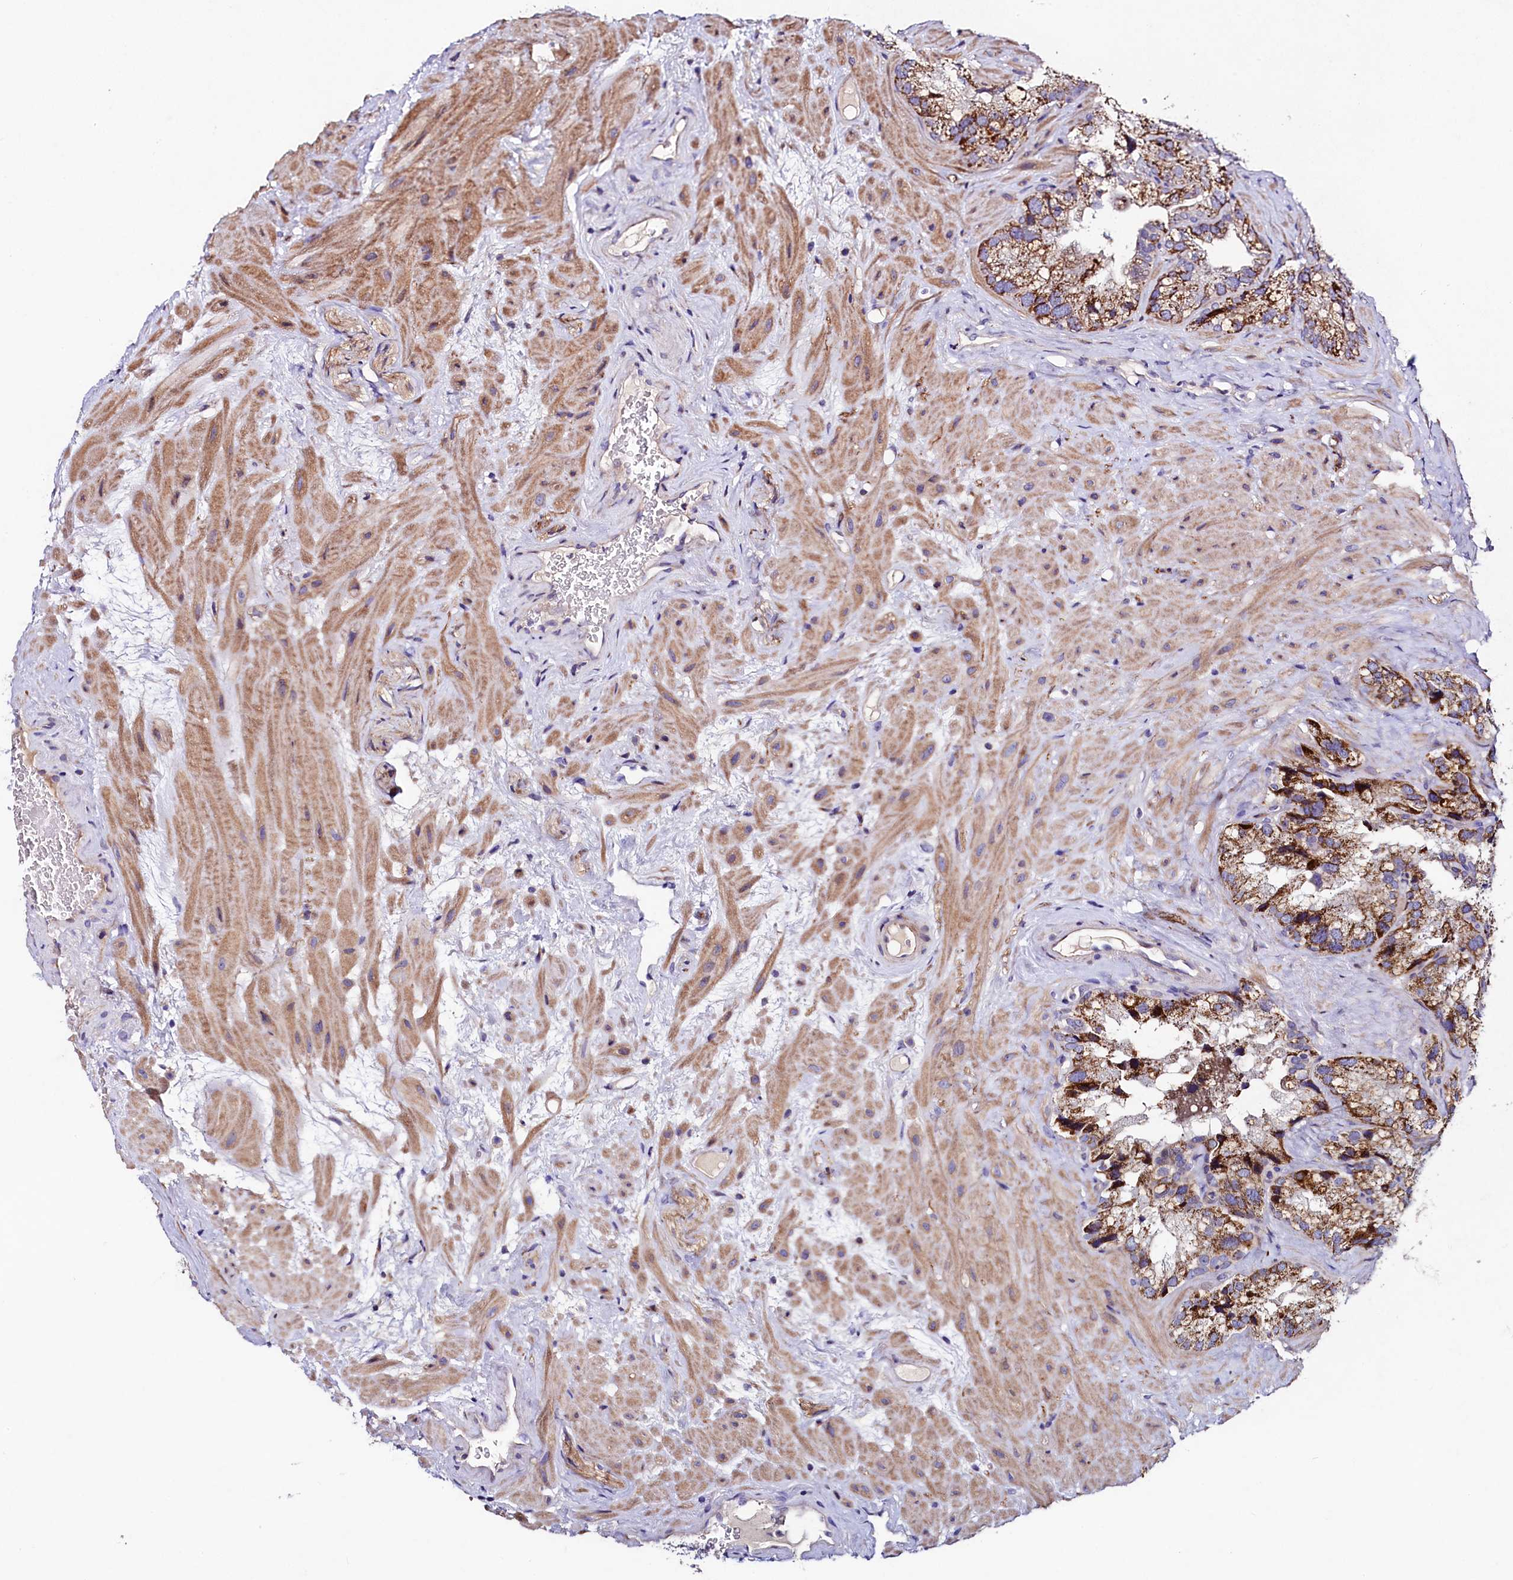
{"staining": {"intensity": "strong", "quantity": ">75%", "location": "cytoplasmic/membranous"}, "tissue": "seminal vesicle", "cell_type": "Glandular cells", "image_type": "normal", "snomed": [{"axis": "morphology", "description": "Normal tissue, NOS"}, {"axis": "topography", "description": "Prostate"}, {"axis": "topography", "description": "Seminal veicle"}], "caption": "Immunohistochemical staining of unremarkable seminal vesicle shows >75% levels of strong cytoplasmic/membranous protein expression in about >75% of glandular cells.", "gene": "FXYD6", "patient": {"sex": "male", "age": 68}}